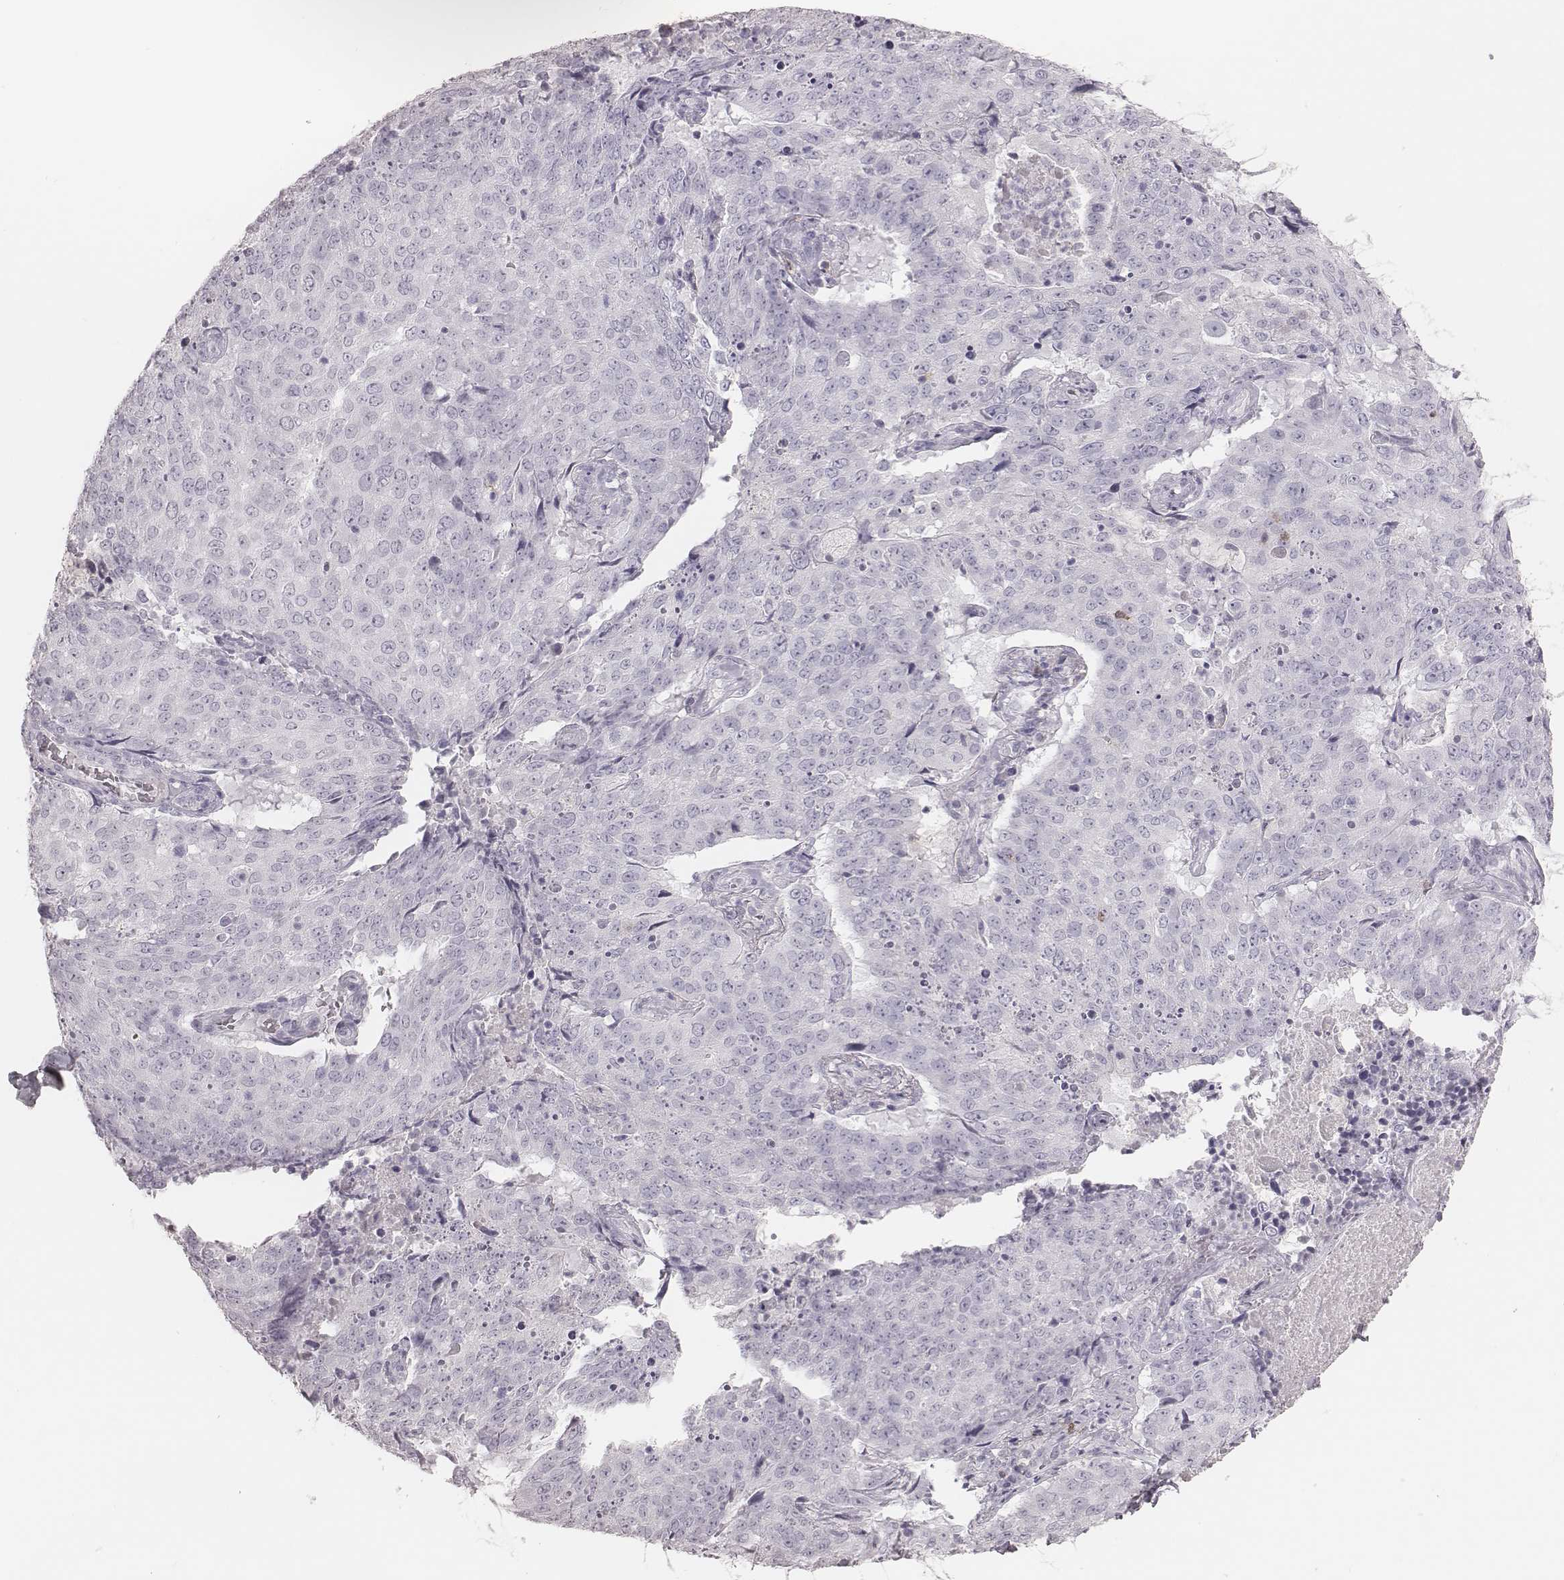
{"staining": {"intensity": "negative", "quantity": "none", "location": "none"}, "tissue": "lung cancer", "cell_type": "Tumor cells", "image_type": "cancer", "snomed": [{"axis": "morphology", "description": "Normal tissue, NOS"}, {"axis": "morphology", "description": "Squamous cell carcinoma, NOS"}, {"axis": "topography", "description": "Bronchus"}, {"axis": "topography", "description": "Lung"}], "caption": "Histopathology image shows no significant protein expression in tumor cells of lung squamous cell carcinoma.", "gene": "PDCD1", "patient": {"sex": "male", "age": 64}}